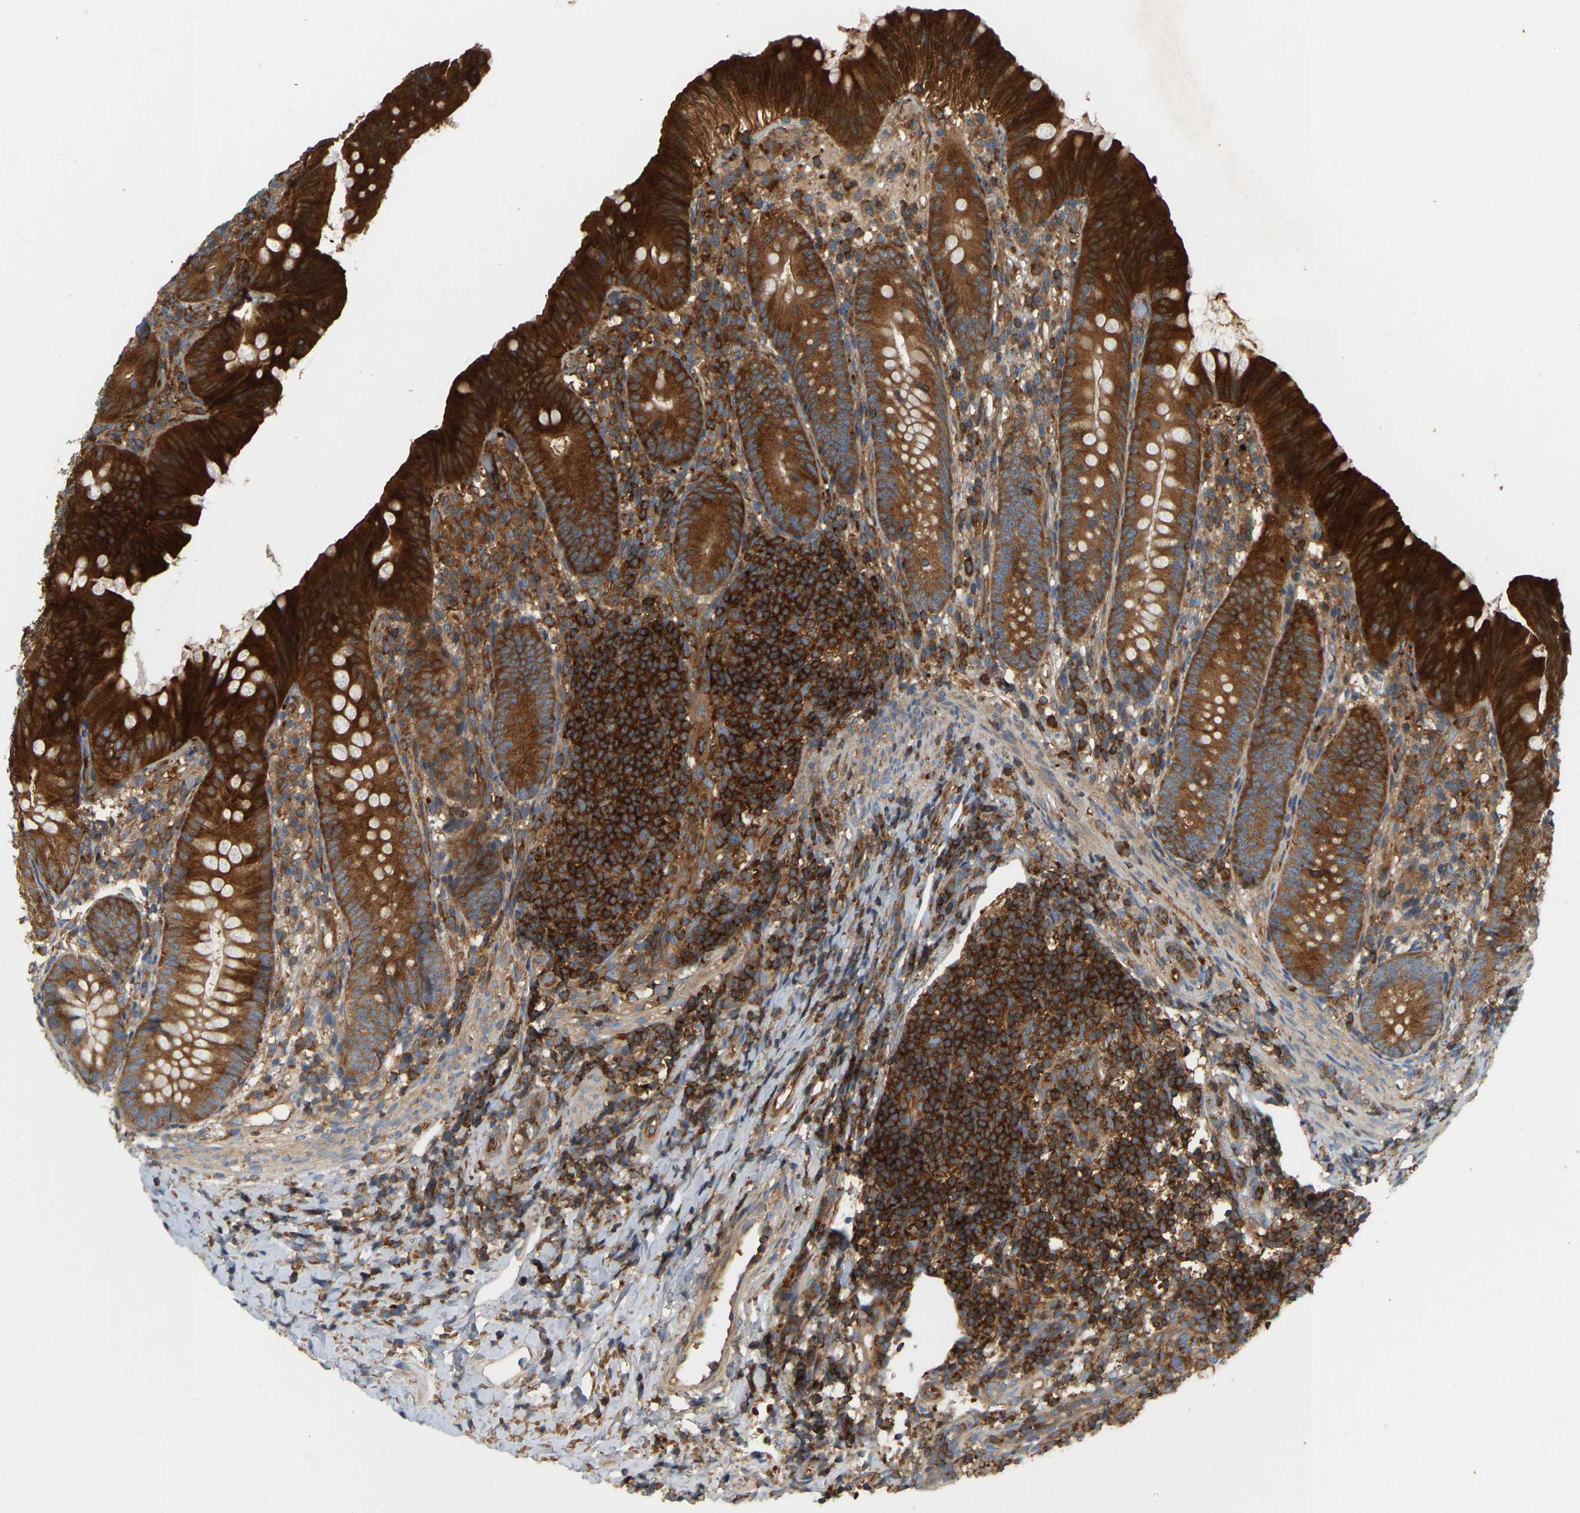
{"staining": {"intensity": "strong", "quantity": ">75%", "location": "cytoplasmic/membranous"}, "tissue": "appendix", "cell_type": "Glandular cells", "image_type": "normal", "snomed": [{"axis": "morphology", "description": "Normal tissue, NOS"}, {"axis": "topography", "description": "Appendix"}], "caption": "A brown stain shows strong cytoplasmic/membranous staining of a protein in glandular cells of normal human appendix. Using DAB (3,3'-diaminobenzidine) (brown) and hematoxylin (blue) stains, captured at high magnification using brightfield microscopy.", "gene": "AKAP13", "patient": {"sex": "male", "age": 1}}